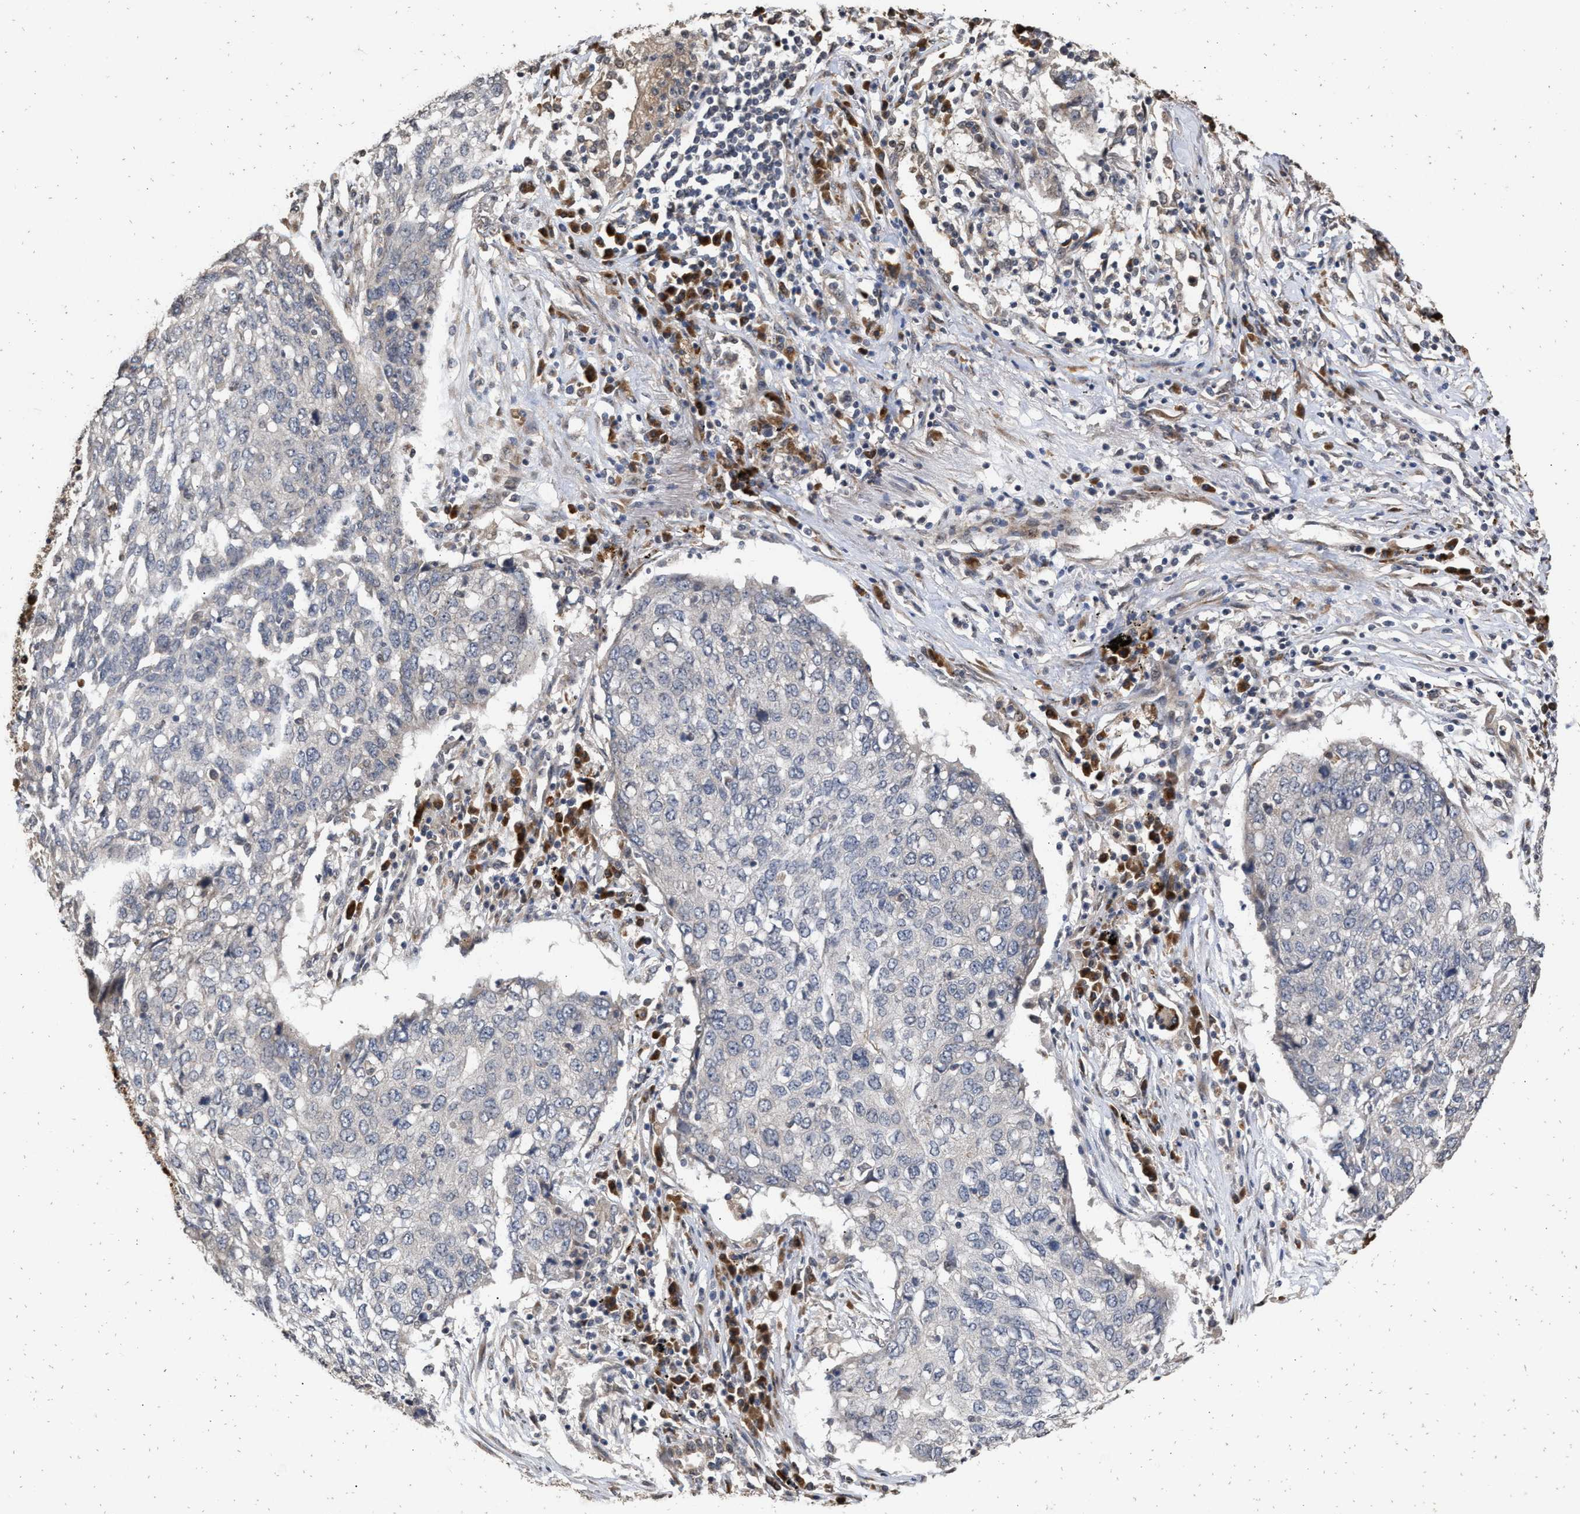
{"staining": {"intensity": "negative", "quantity": "none", "location": "none"}, "tissue": "lung cancer", "cell_type": "Tumor cells", "image_type": "cancer", "snomed": [{"axis": "morphology", "description": "Squamous cell carcinoma, NOS"}, {"axis": "topography", "description": "Lung"}], "caption": "Immunohistochemistry of human squamous cell carcinoma (lung) displays no positivity in tumor cells.", "gene": "SAR1A", "patient": {"sex": "female", "age": 63}}